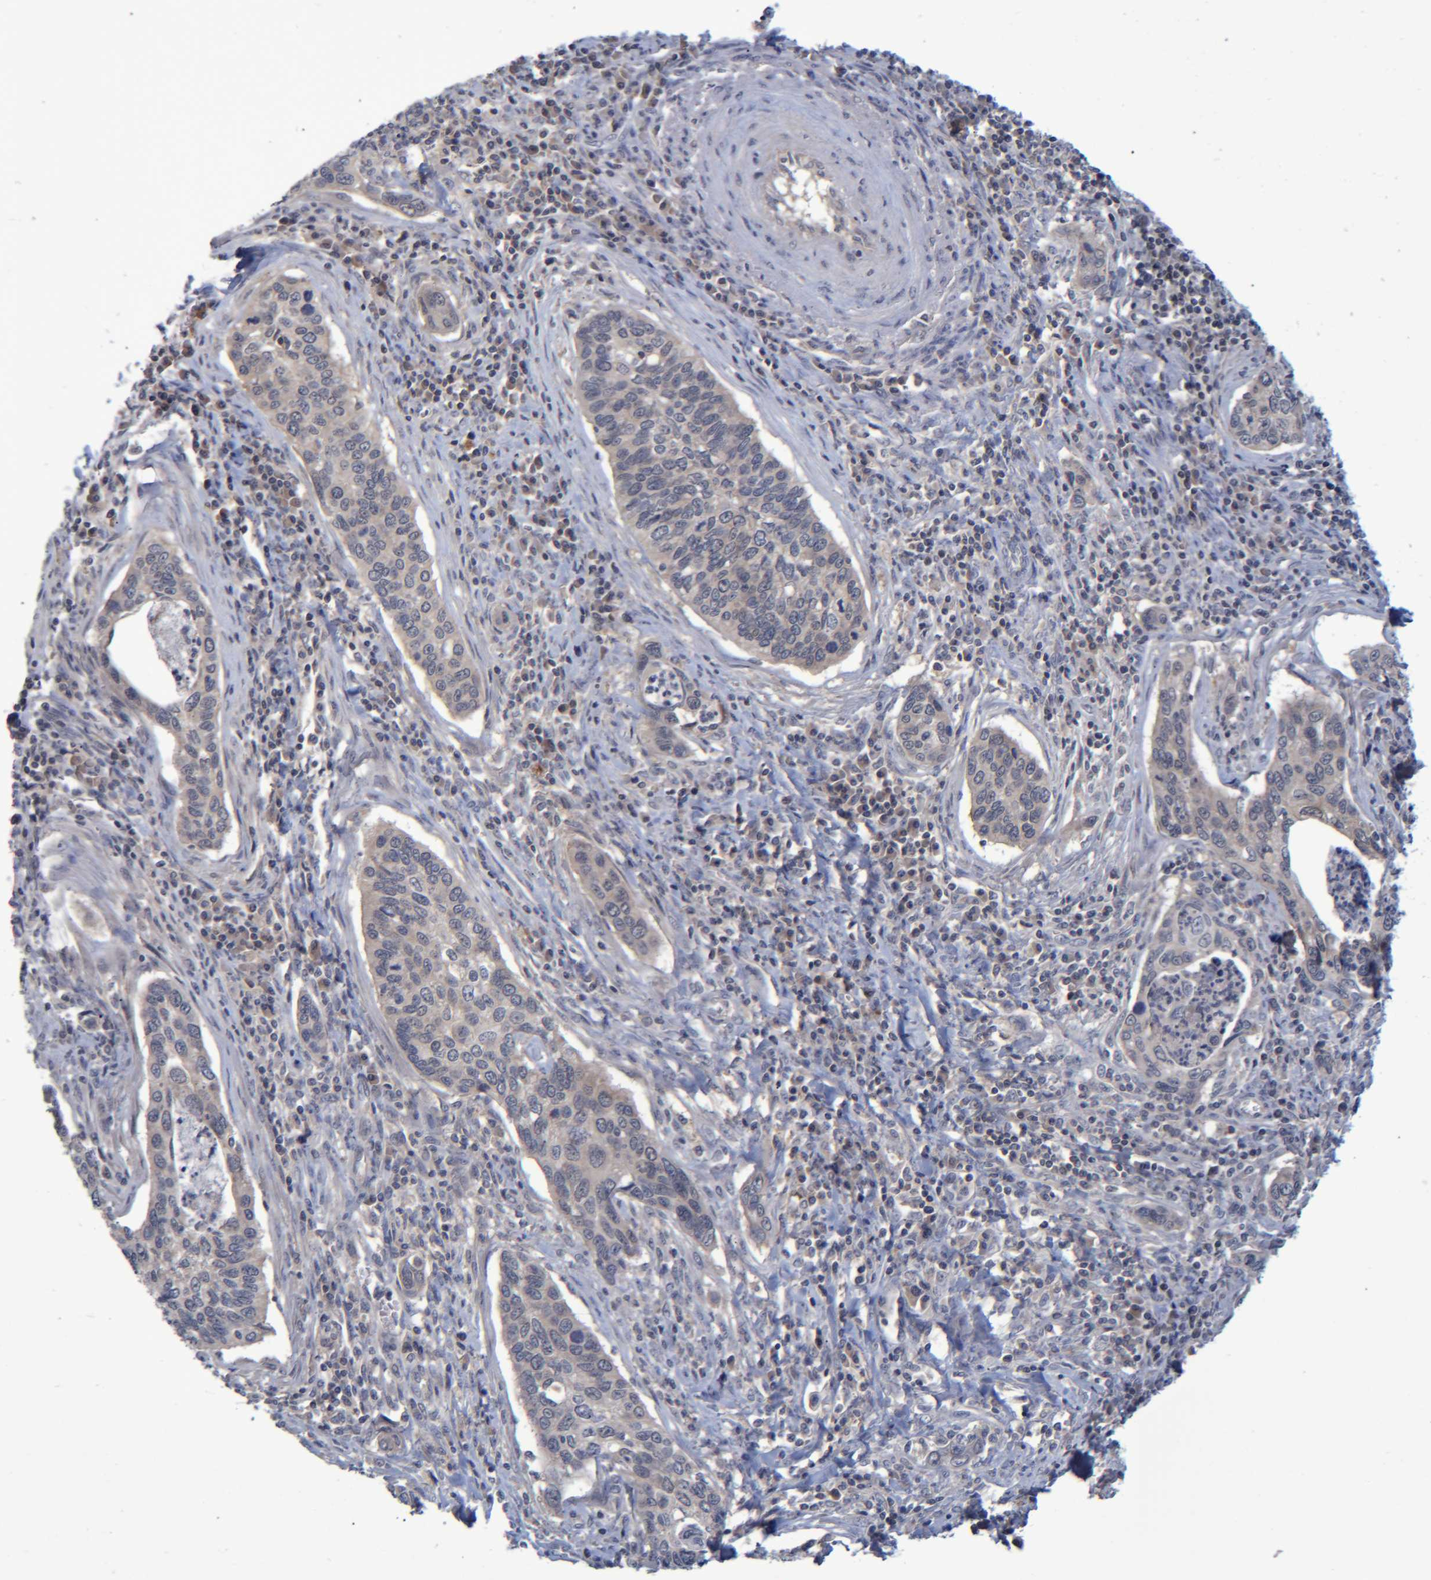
{"staining": {"intensity": "negative", "quantity": "none", "location": "none"}, "tissue": "cervical cancer", "cell_type": "Tumor cells", "image_type": "cancer", "snomed": [{"axis": "morphology", "description": "Squamous cell carcinoma, NOS"}, {"axis": "topography", "description": "Cervix"}], "caption": "This is an IHC micrograph of human squamous cell carcinoma (cervical). There is no expression in tumor cells.", "gene": "PCYT2", "patient": {"sex": "female", "age": 53}}